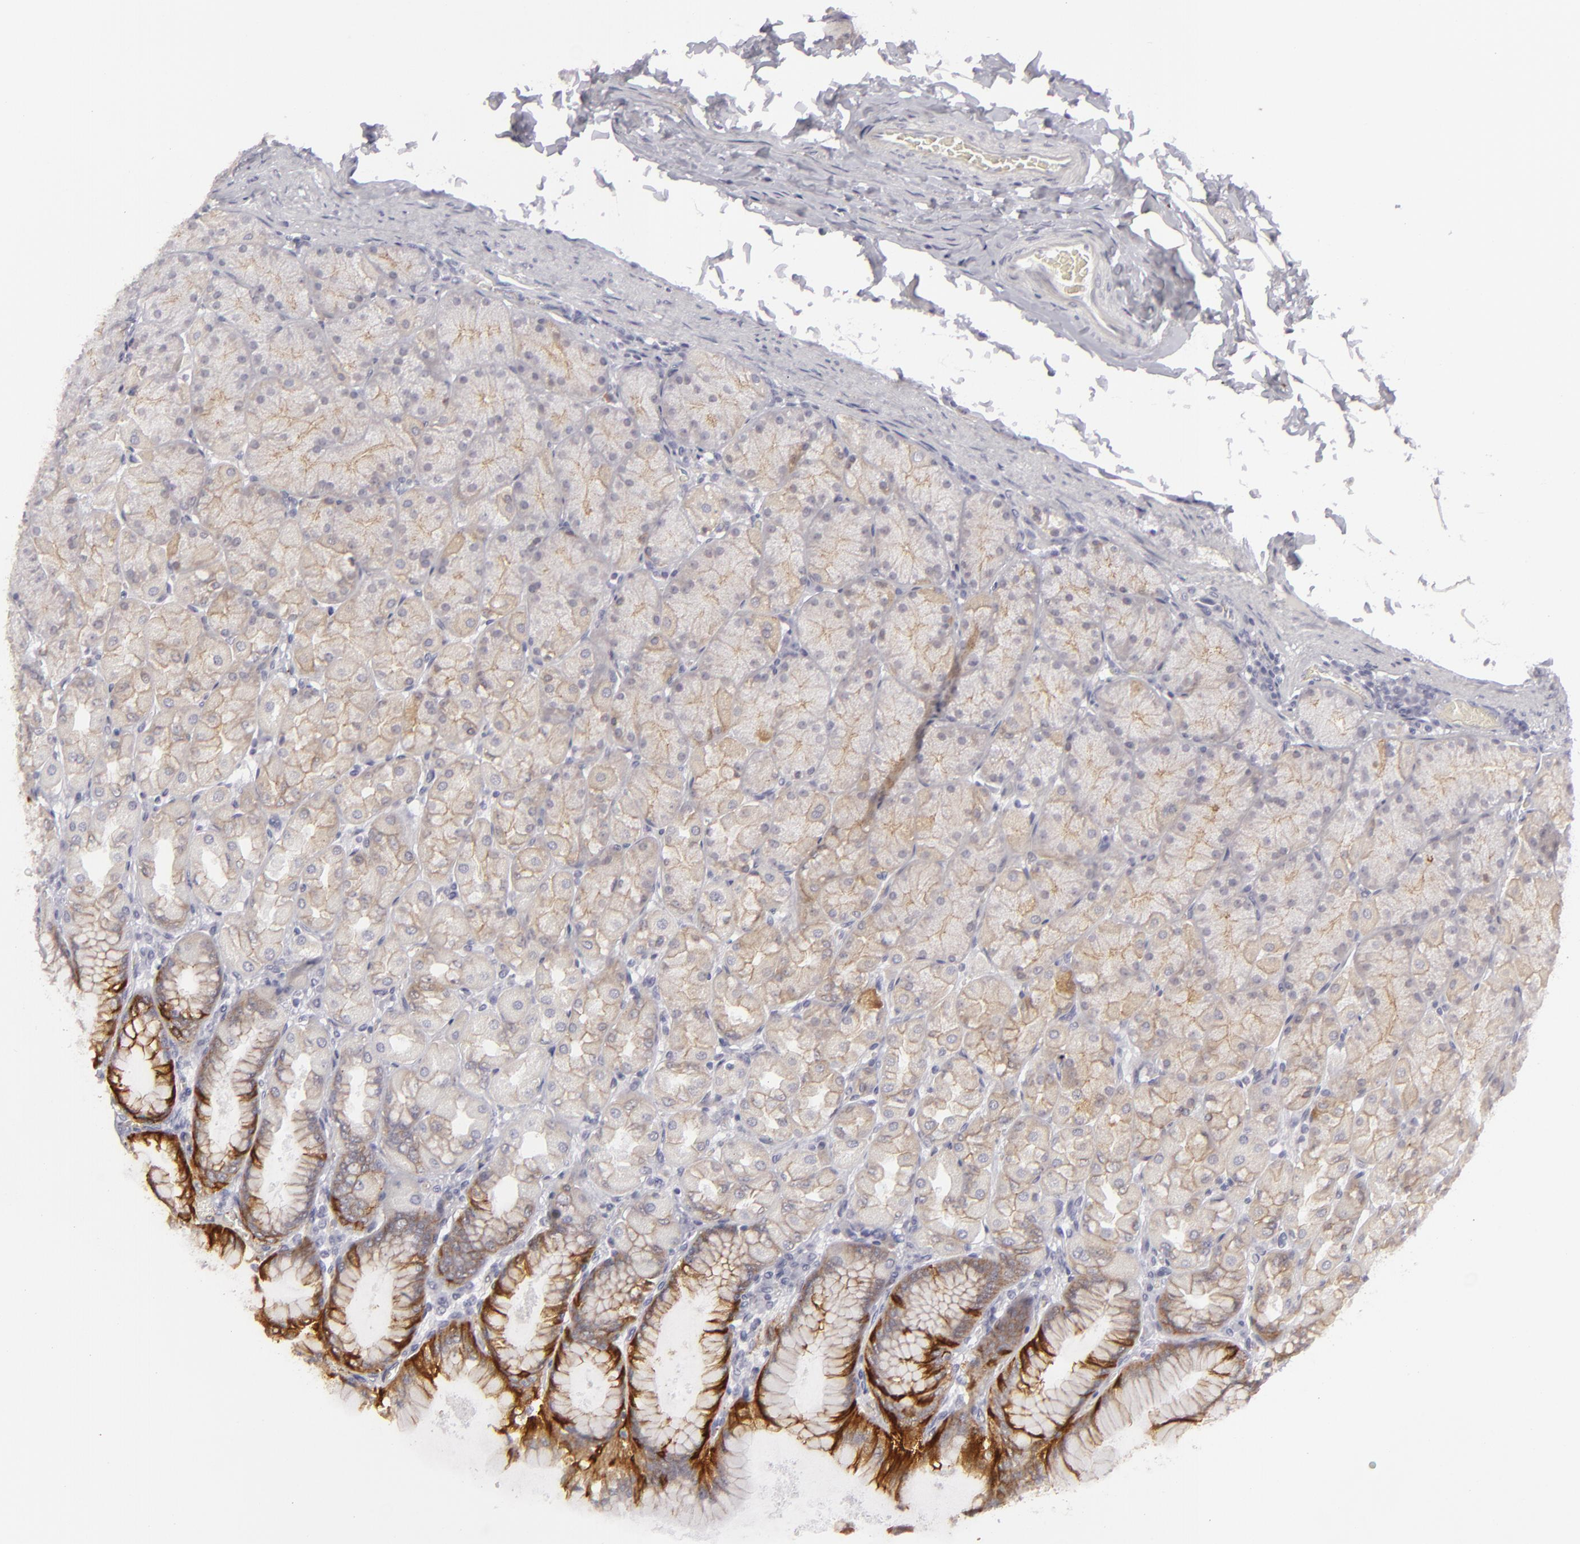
{"staining": {"intensity": "moderate", "quantity": ">75%", "location": "cytoplasmic/membranous"}, "tissue": "stomach", "cell_type": "Glandular cells", "image_type": "normal", "snomed": [{"axis": "morphology", "description": "Normal tissue, NOS"}, {"axis": "topography", "description": "Stomach, upper"}], "caption": "IHC (DAB (3,3'-diaminobenzidine)) staining of normal human stomach reveals moderate cytoplasmic/membranous protein expression in approximately >75% of glandular cells.", "gene": "JUP", "patient": {"sex": "female", "age": 56}}